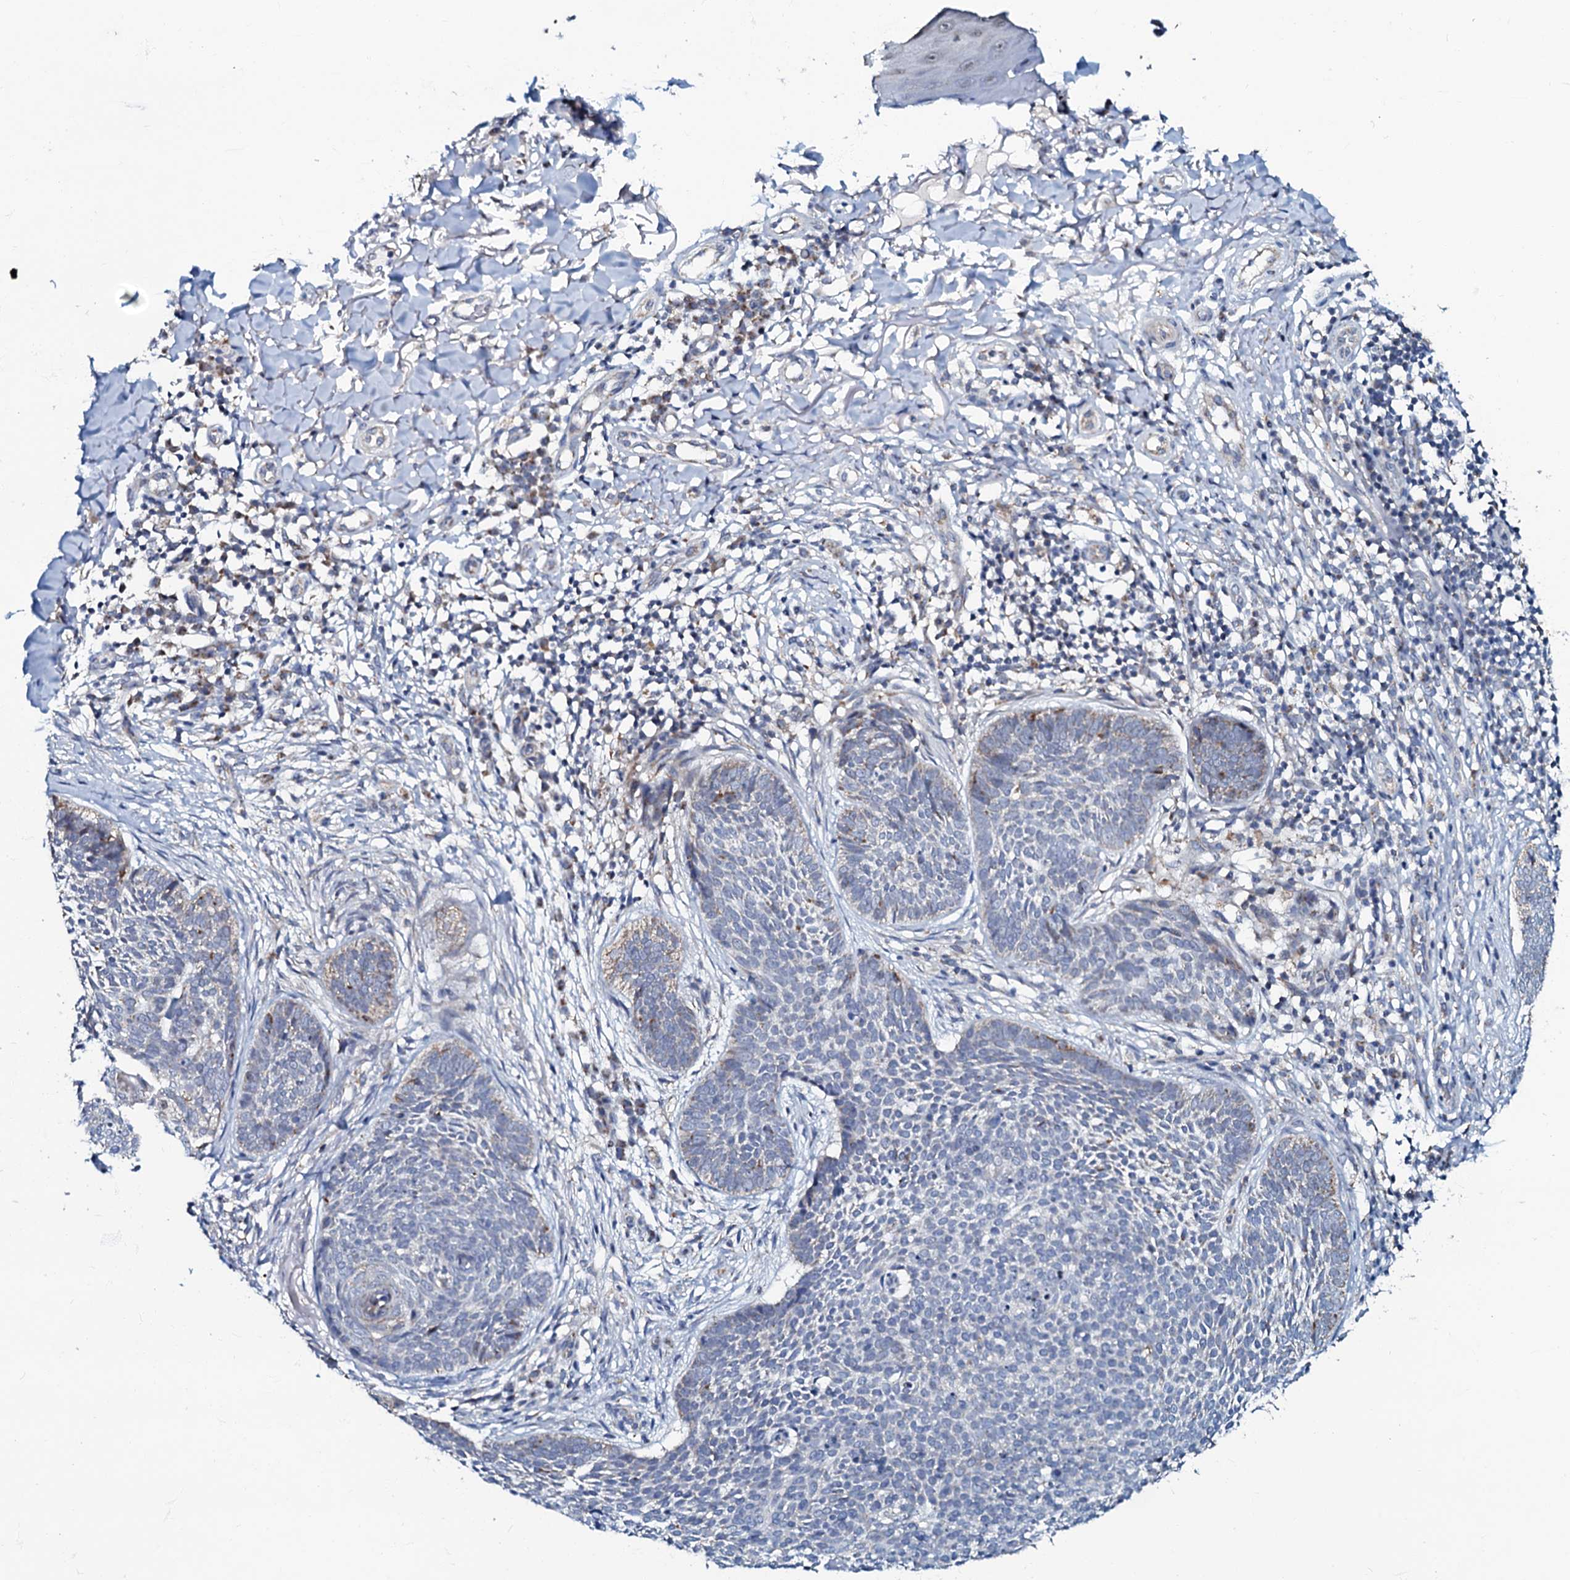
{"staining": {"intensity": "negative", "quantity": "none", "location": "none"}, "tissue": "skin cancer", "cell_type": "Tumor cells", "image_type": "cancer", "snomed": [{"axis": "morphology", "description": "Basal cell carcinoma"}, {"axis": "topography", "description": "Skin"}], "caption": "Skin cancer (basal cell carcinoma) was stained to show a protein in brown. There is no significant positivity in tumor cells. The staining was performed using DAB to visualize the protein expression in brown, while the nuclei were stained in blue with hematoxylin (Magnification: 20x).", "gene": "MRPL51", "patient": {"sex": "female", "age": 64}}